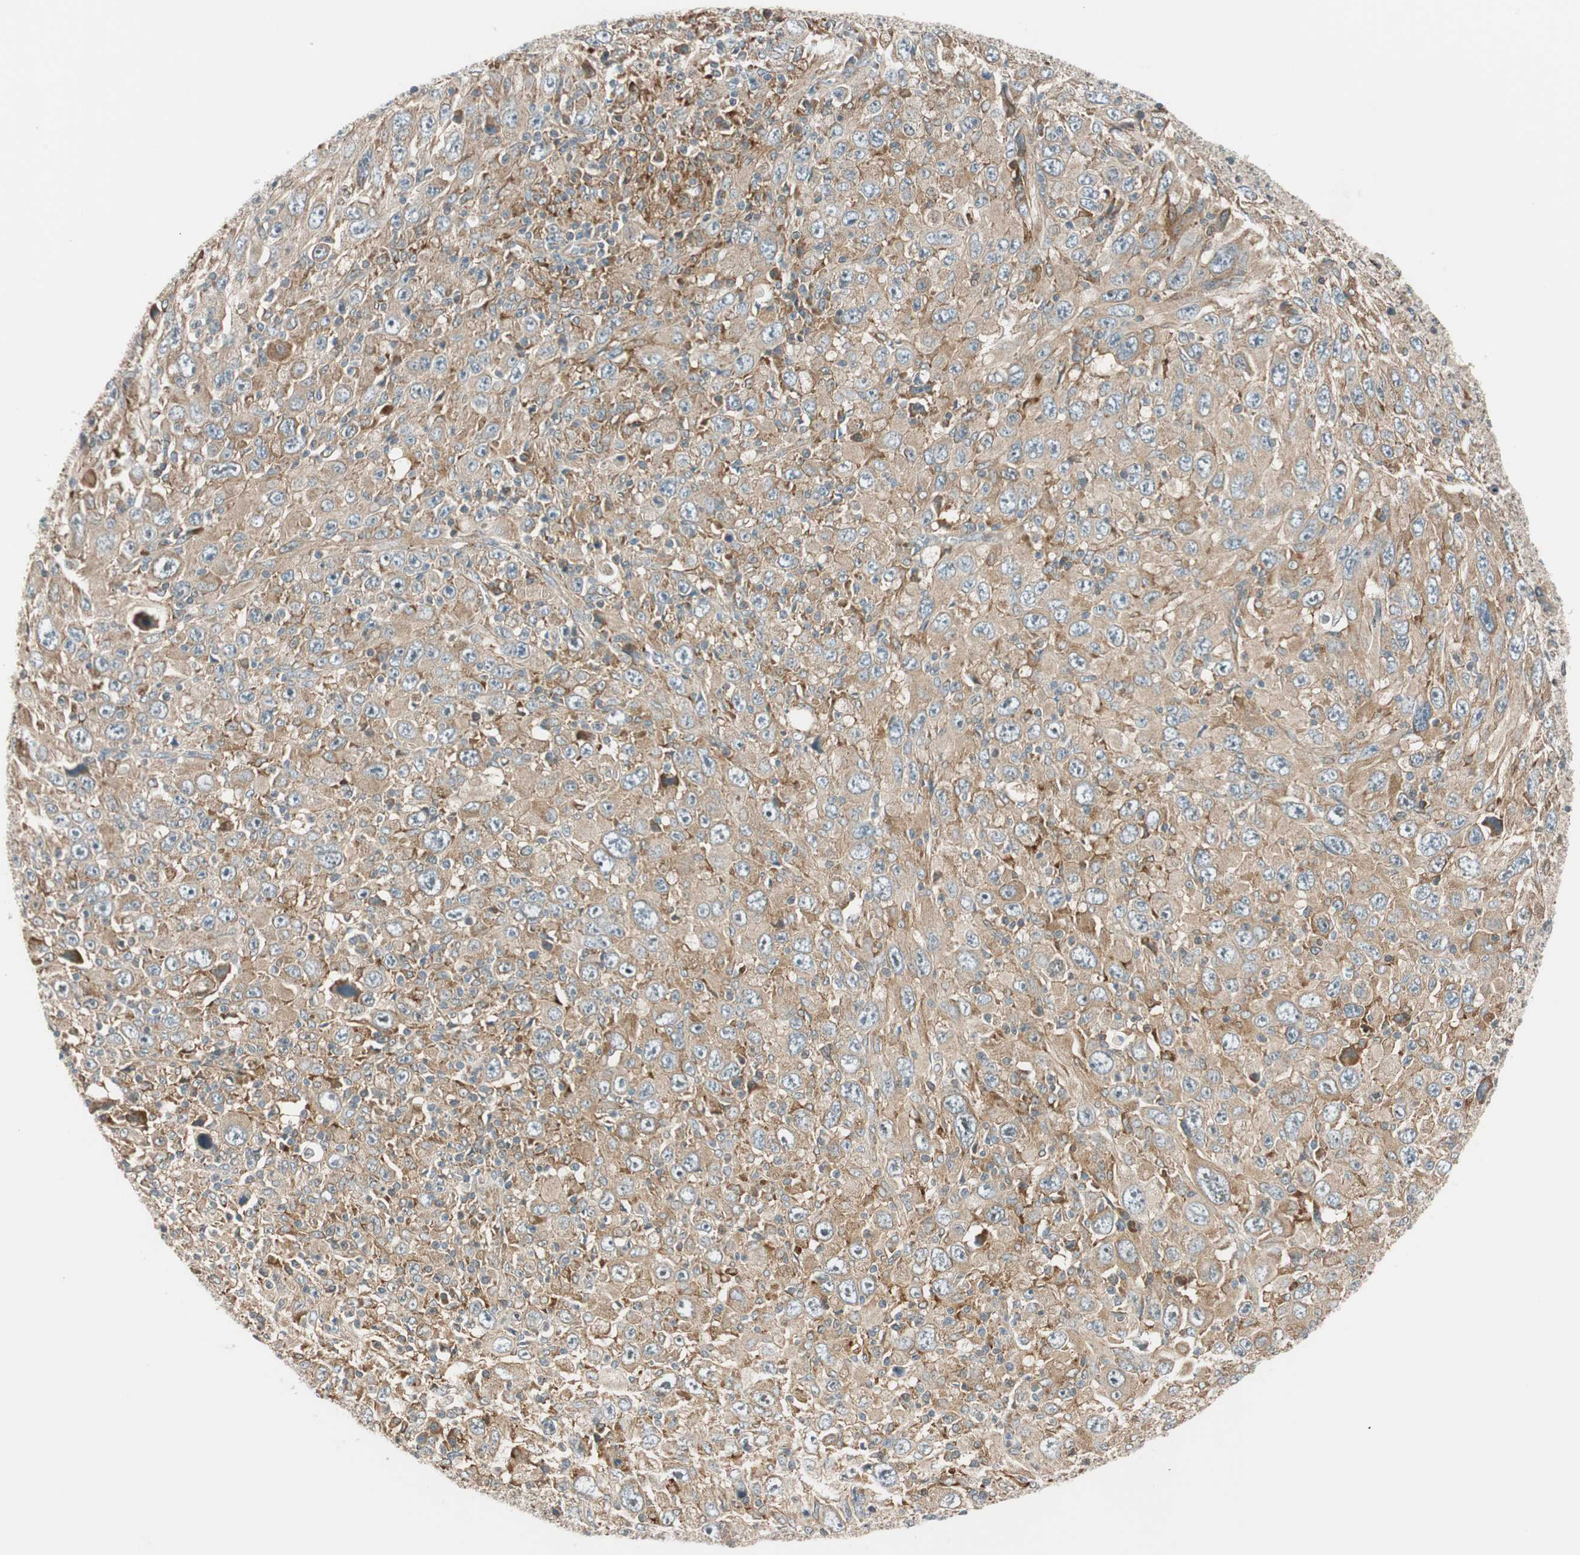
{"staining": {"intensity": "moderate", "quantity": ">75%", "location": "cytoplasmic/membranous"}, "tissue": "melanoma", "cell_type": "Tumor cells", "image_type": "cancer", "snomed": [{"axis": "morphology", "description": "Malignant melanoma, Metastatic site"}, {"axis": "topography", "description": "Skin"}], "caption": "Moderate cytoplasmic/membranous positivity for a protein is seen in about >75% of tumor cells of melanoma using IHC.", "gene": "ABI1", "patient": {"sex": "female", "age": 56}}